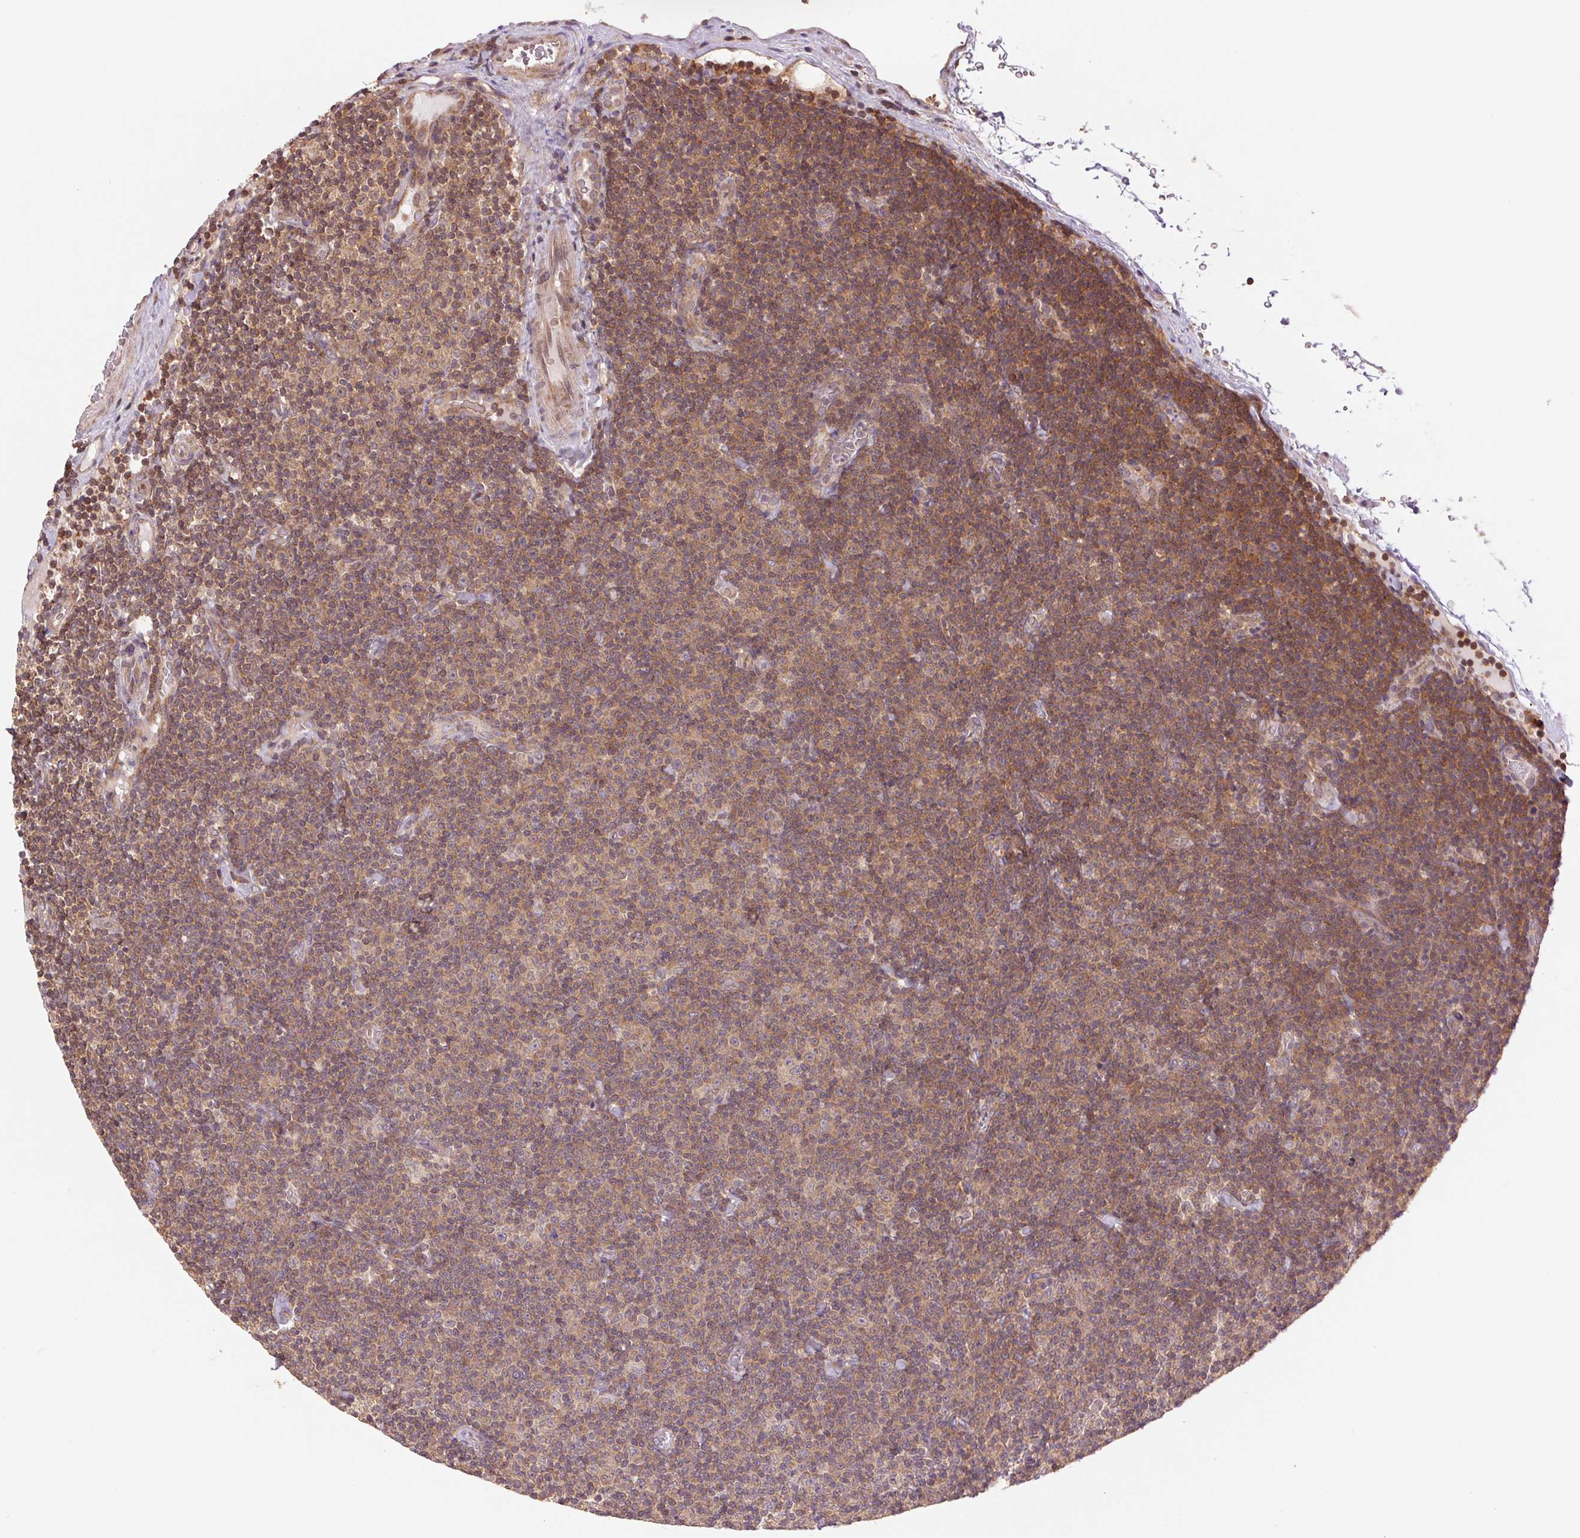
{"staining": {"intensity": "moderate", "quantity": ">75%", "location": "cytoplasmic/membranous"}, "tissue": "lymphoma", "cell_type": "Tumor cells", "image_type": "cancer", "snomed": [{"axis": "morphology", "description": "Malignant lymphoma, non-Hodgkin's type, Low grade"}, {"axis": "topography", "description": "Lymph node"}], "caption": "Moderate cytoplasmic/membranous positivity for a protein is identified in about >75% of tumor cells of low-grade malignant lymphoma, non-Hodgkin's type using immunohistochemistry (IHC).", "gene": "BTF3L4", "patient": {"sex": "male", "age": 81}}